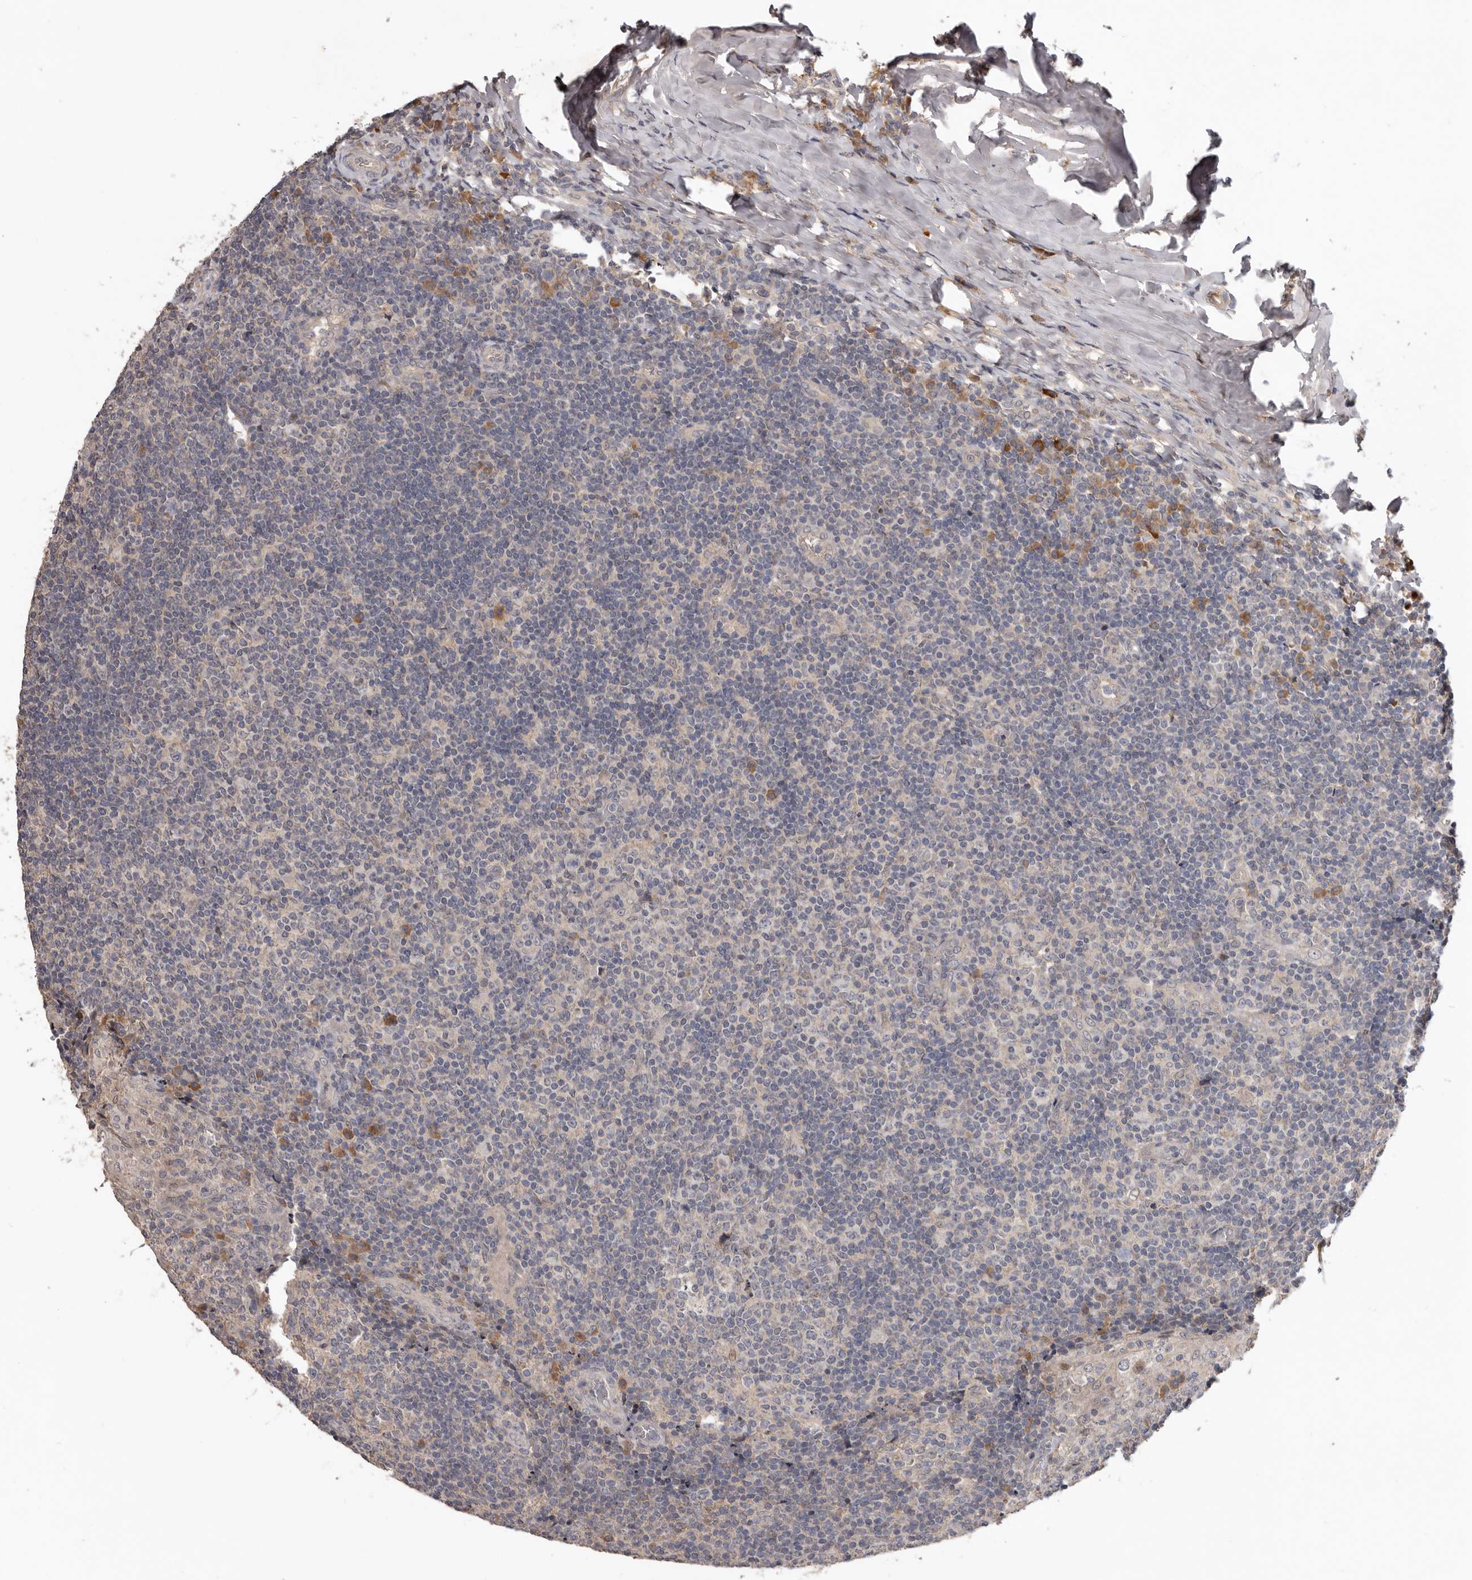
{"staining": {"intensity": "moderate", "quantity": "<25%", "location": "cytoplasmic/membranous"}, "tissue": "tonsil", "cell_type": "Germinal center cells", "image_type": "normal", "snomed": [{"axis": "morphology", "description": "Normal tissue, NOS"}, {"axis": "topography", "description": "Tonsil"}], "caption": "Brown immunohistochemical staining in normal human tonsil exhibits moderate cytoplasmic/membranous positivity in about <25% of germinal center cells.", "gene": "NMUR1", "patient": {"sex": "female", "age": 19}}